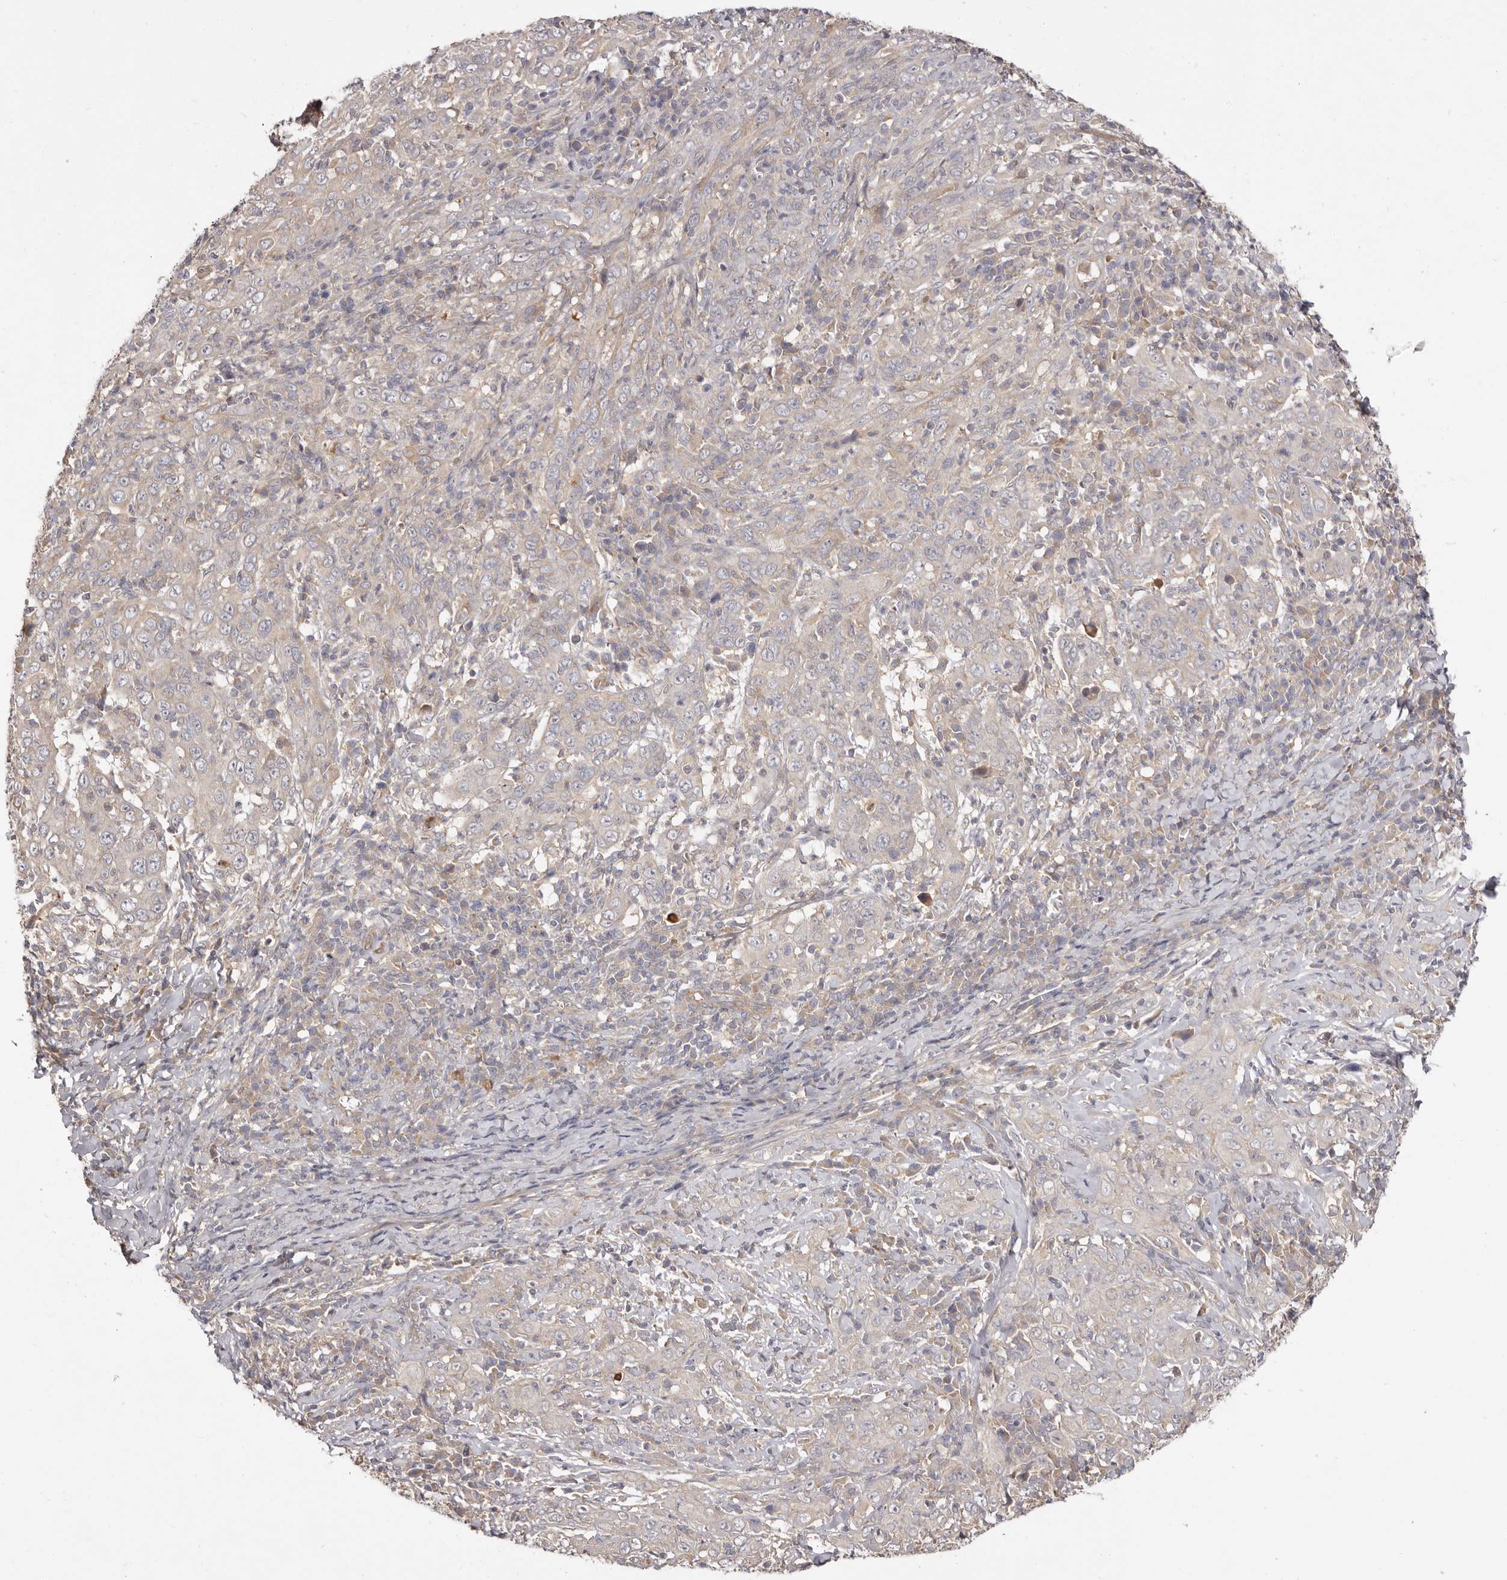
{"staining": {"intensity": "negative", "quantity": "none", "location": "none"}, "tissue": "cervical cancer", "cell_type": "Tumor cells", "image_type": "cancer", "snomed": [{"axis": "morphology", "description": "Squamous cell carcinoma, NOS"}, {"axis": "topography", "description": "Cervix"}], "caption": "A high-resolution photomicrograph shows immunohistochemistry staining of cervical squamous cell carcinoma, which displays no significant expression in tumor cells.", "gene": "ADAMTS9", "patient": {"sex": "female", "age": 46}}